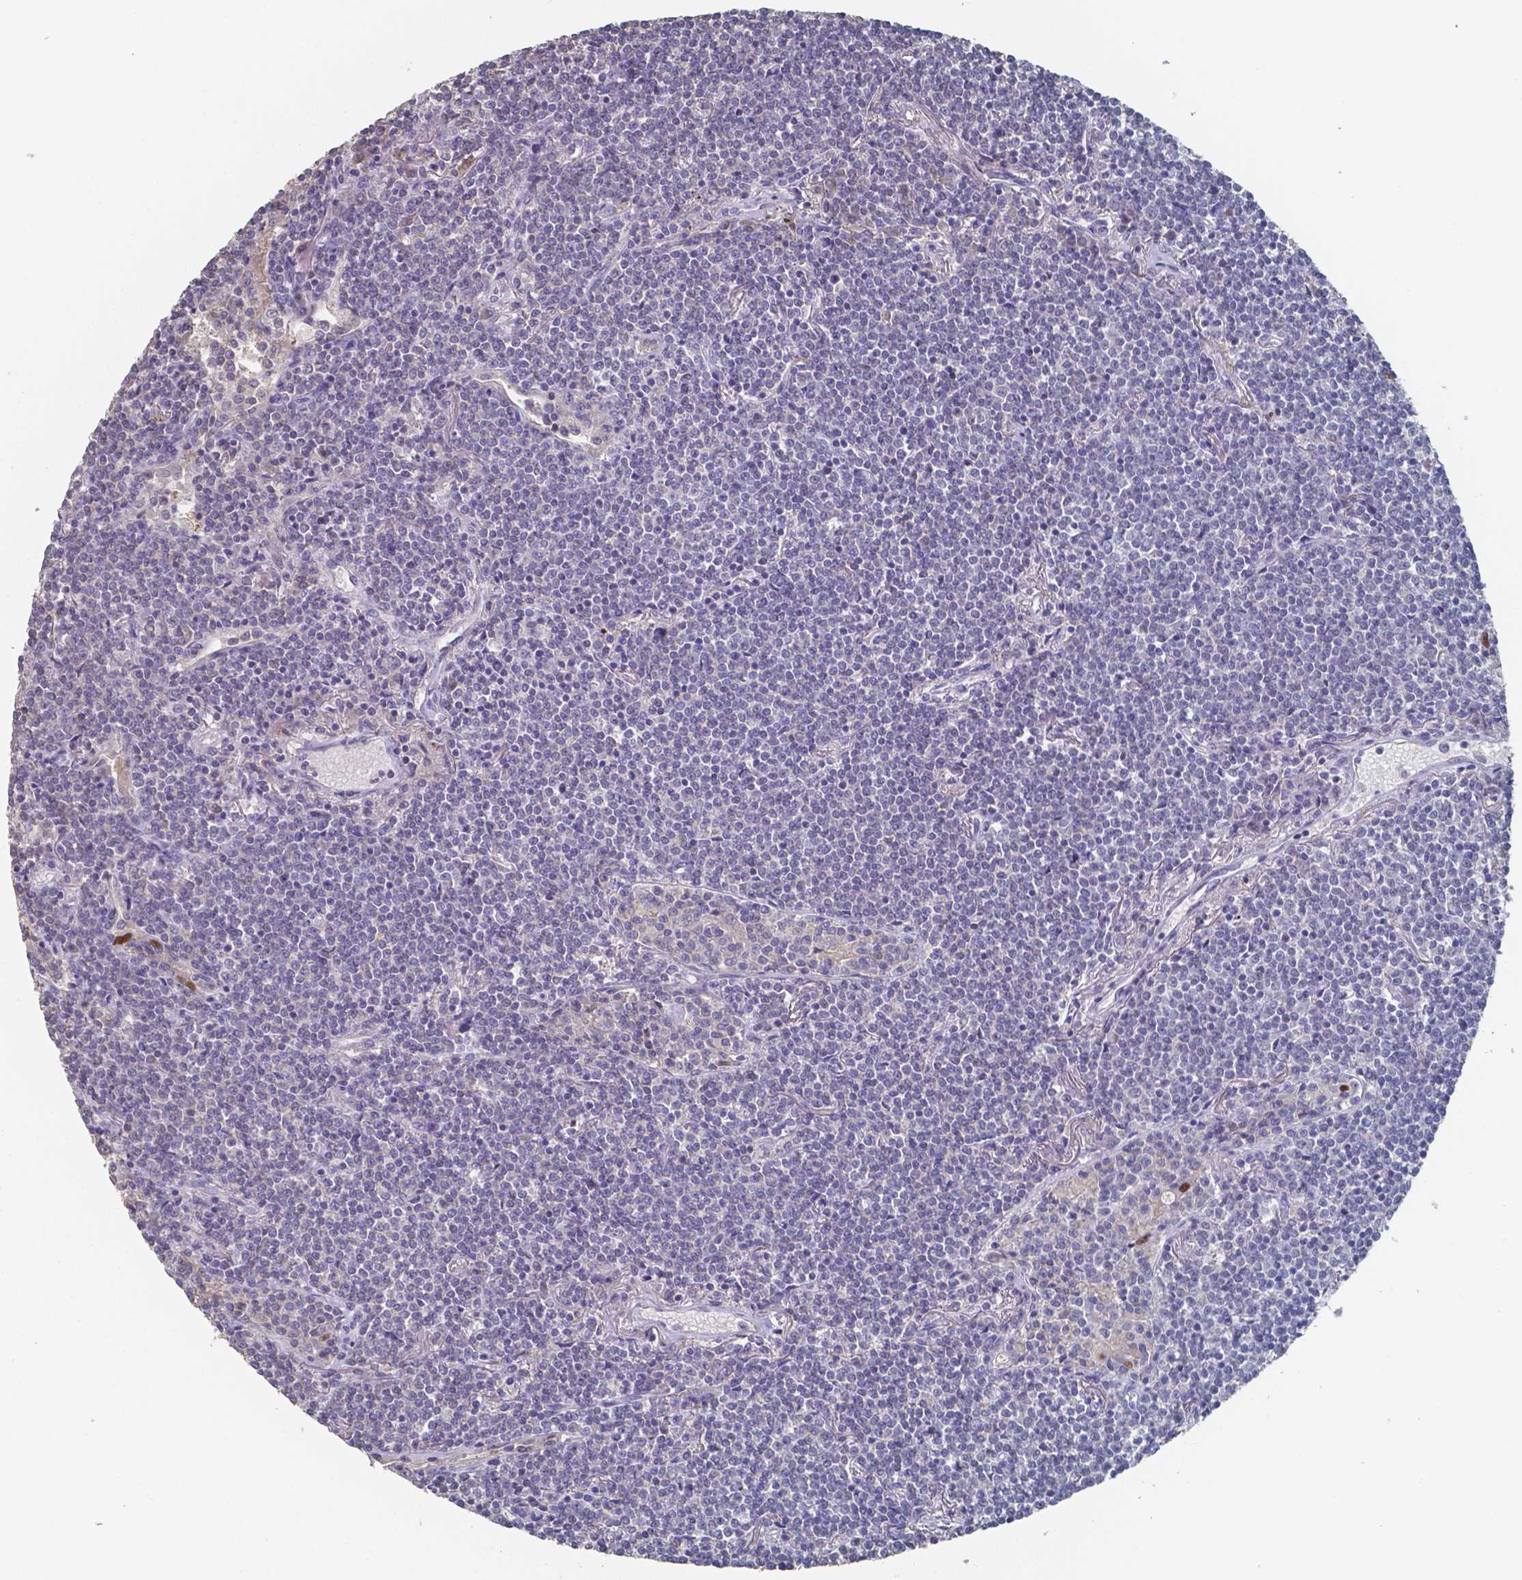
{"staining": {"intensity": "negative", "quantity": "none", "location": "none"}, "tissue": "lymphoma", "cell_type": "Tumor cells", "image_type": "cancer", "snomed": [{"axis": "morphology", "description": "Malignant lymphoma, non-Hodgkin's type, Low grade"}, {"axis": "topography", "description": "Lung"}], "caption": "Photomicrograph shows no significant protein staining in tumor cells of lymphoma. Brightfield microscopy of IHC stained with DAB (brown) and hematoxylin (blue), captured at high magnification.", "gene": "FOXJ1", "patient": {"sex": "female", "age": 71}}